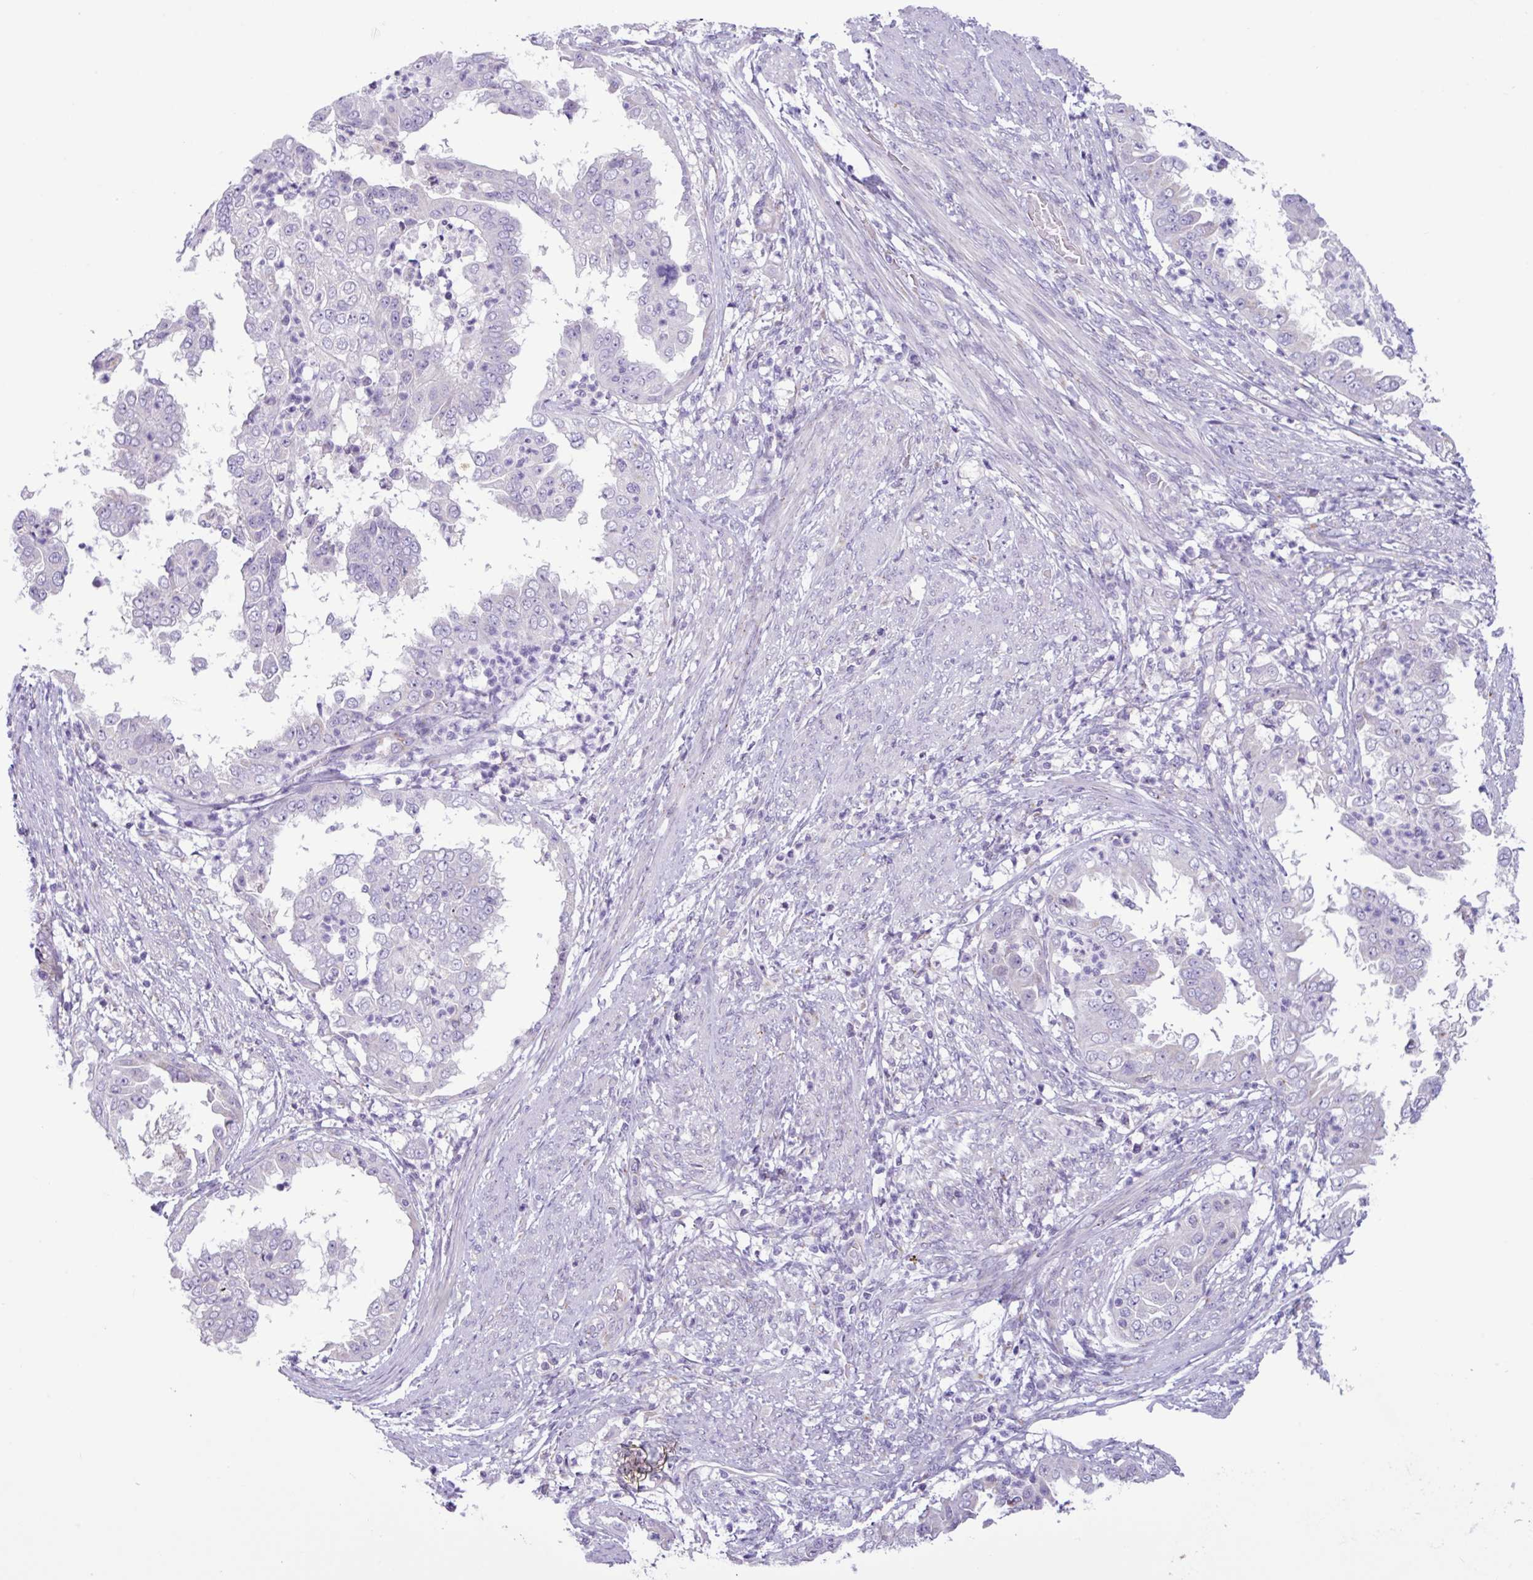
{"staining": {"intensity": "negative", "quantity": "none", "location": "none"}, "tissue": "endometrial cancer", "cell_type": "Tumor cells", "image_type": "cancer", "snomed": [{"axis": "morphology", "description": "Adenocarcinoma, NOS"}, {"axis": "topography", "description": "Endometrium"}], "caption": "Tumor cells show no significant protein staining in adenocarcinoma (endometrial). The staining is performed using DAB brown chromogen with nuclei counter-stained in using hematoxylin.", "gene": "STIMATE", "patient": {"sex": "female", "age": 85}}